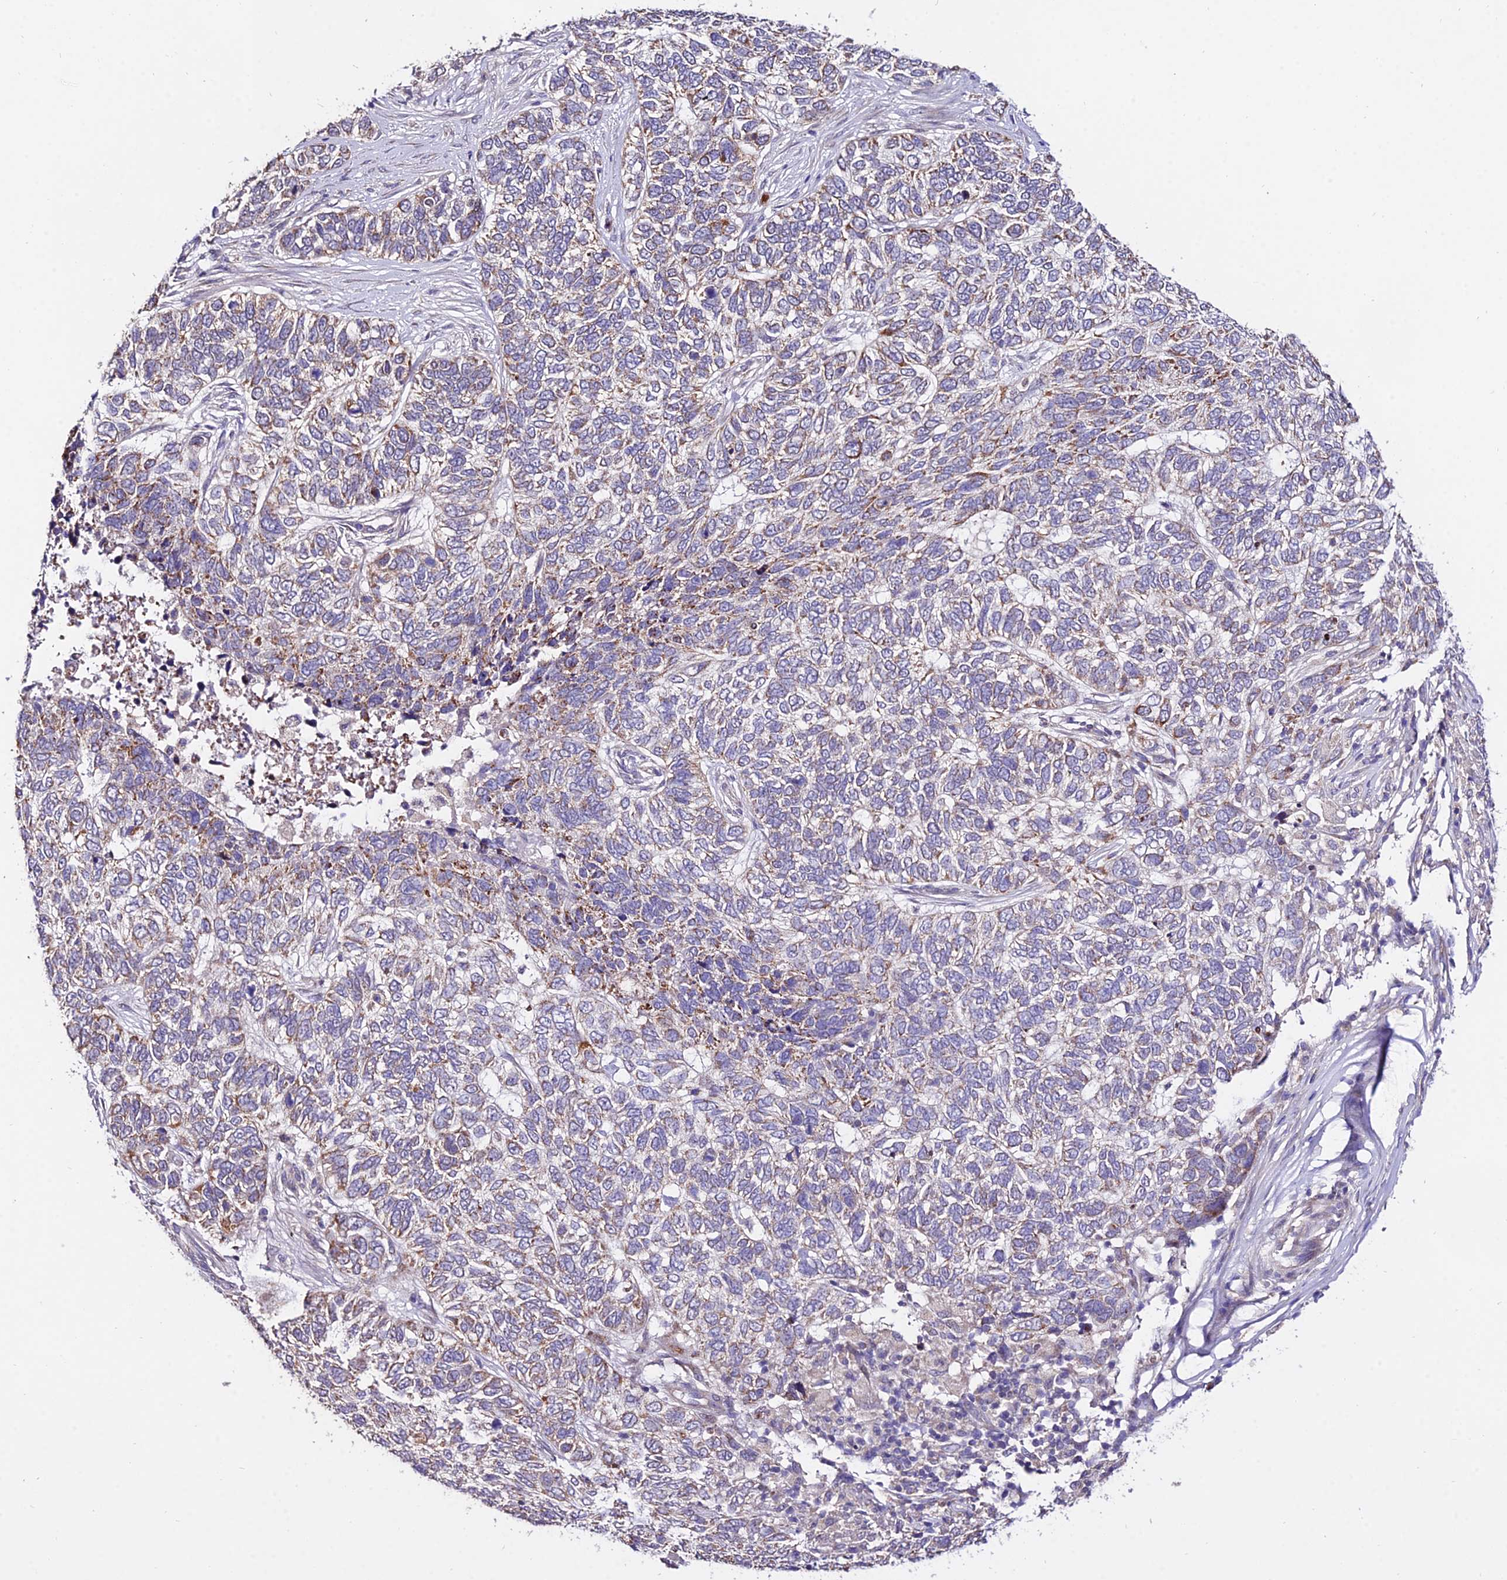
{"staining": {"intensity": "moderate", "quantity": "<25%", "location": "cytoplasmic/membranous"}, "tissue": "skin cancer", "cell_type": "Tumor cells", "image_type": "cancer", "snomed": [{"axis": "morphology", "description": "Basal cell carcinoma"}, {"axis": "topography", "description": "Skin"}], "caption": "Brown immunohistochemical staining in human skin cancer (basal cell carcinoma) shows moderate cytoplasmic/membranous staining in about <25% of tumor cells.", "gene": "WDR5B", "patient": {"sex": "female", "age": 65}}